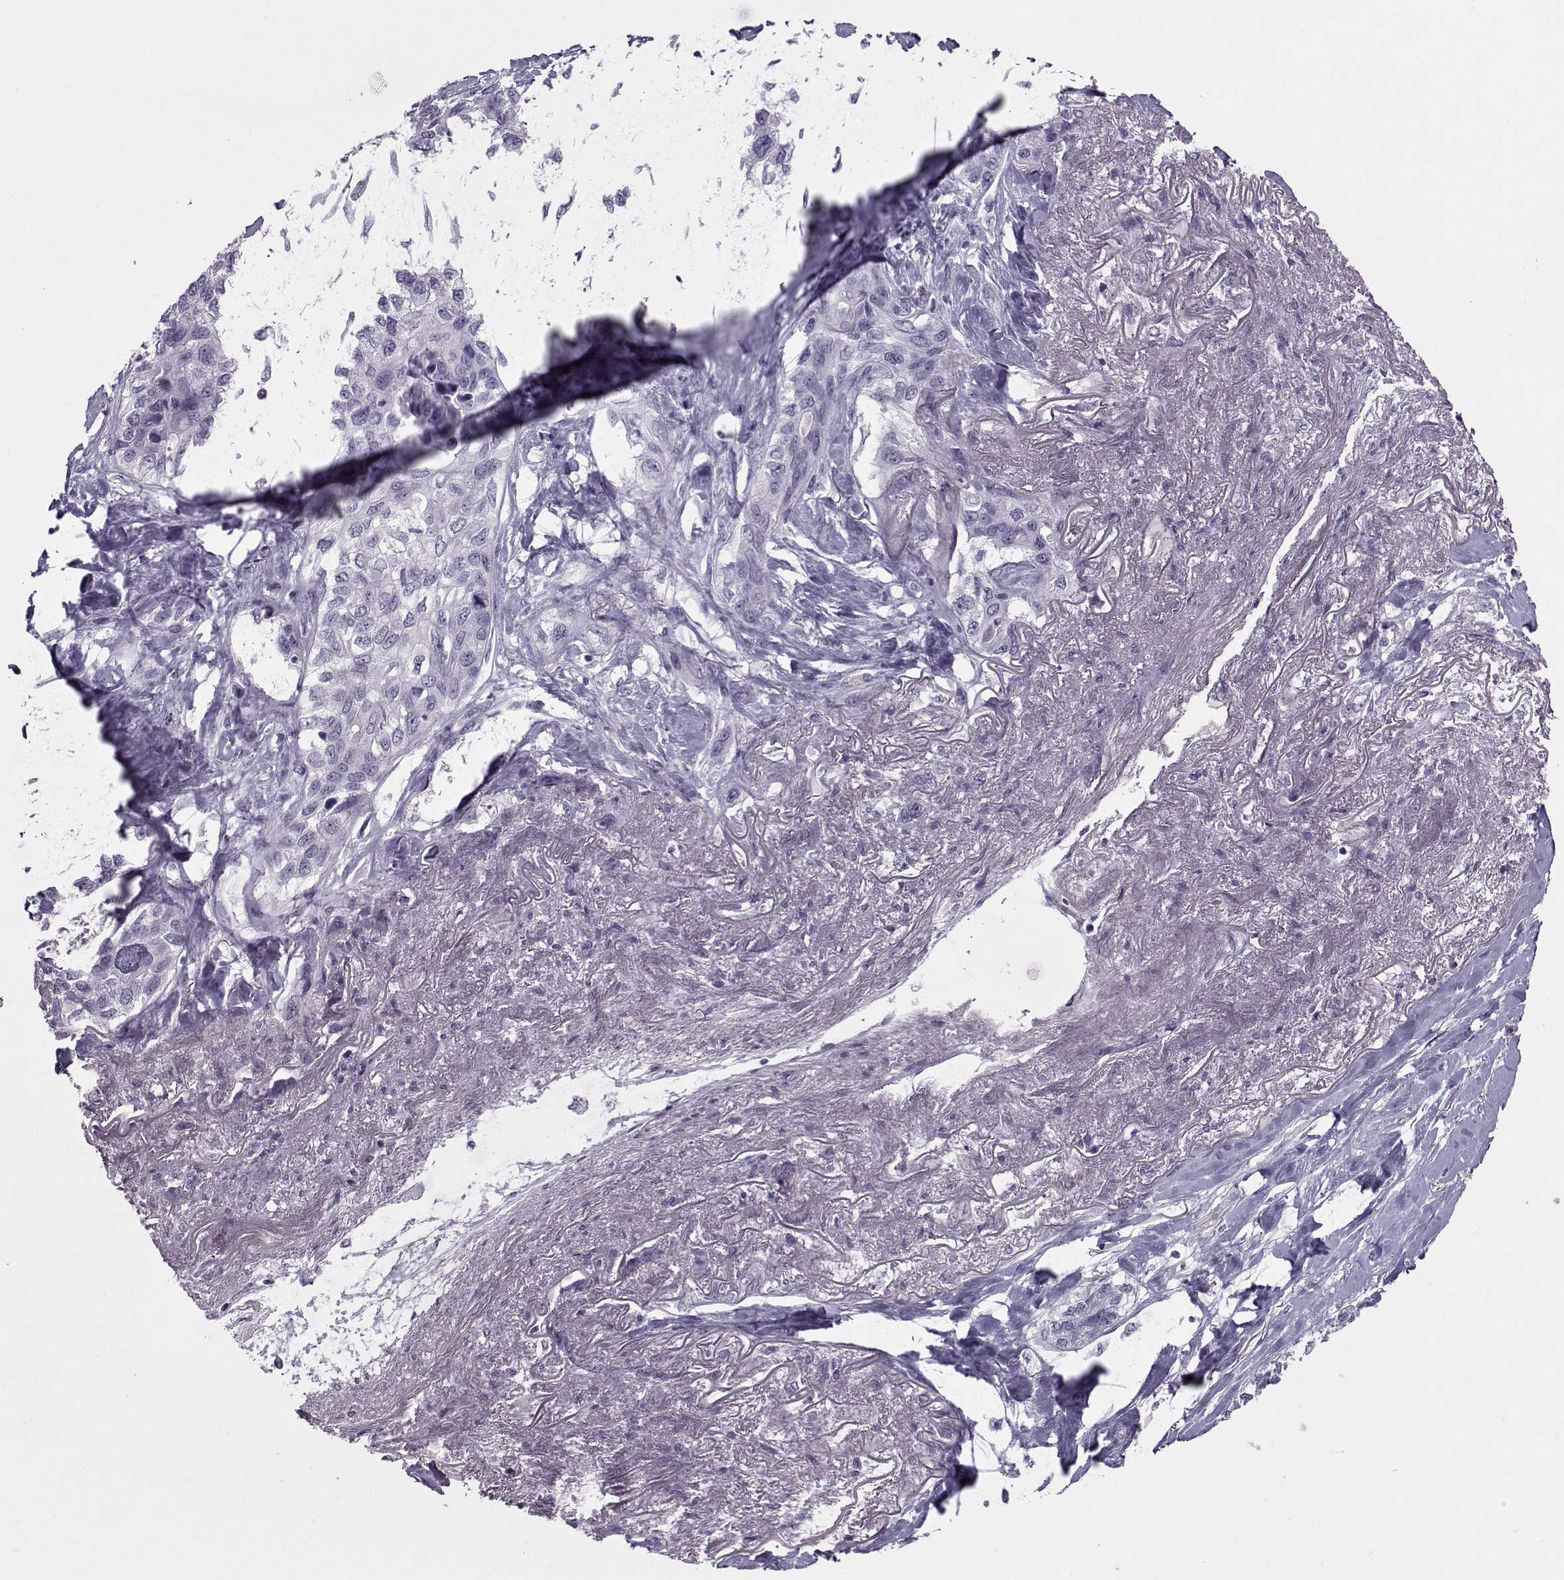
{"staining": {"intensity": "negative", "quantity": "none", "location": "none"}, "tissue": "lung cancer", "cell_type": "Tumor cells", "image_type": "cancer", "snomed": [{"axis": "morphology", "description": "Squamous cell carcinoma, NOS"}, {"axis": "topography", "description": "Lung"}], "caption": "An immunohistochemistry (IHC) image of lung cancer (squamous cell carcinoma) is shown. There is no staining in tumor cells of lung cancer (squamous cell carcinoma).", "gene": "ASRGL1", "patient": {"sex": "female", "age": 70}}